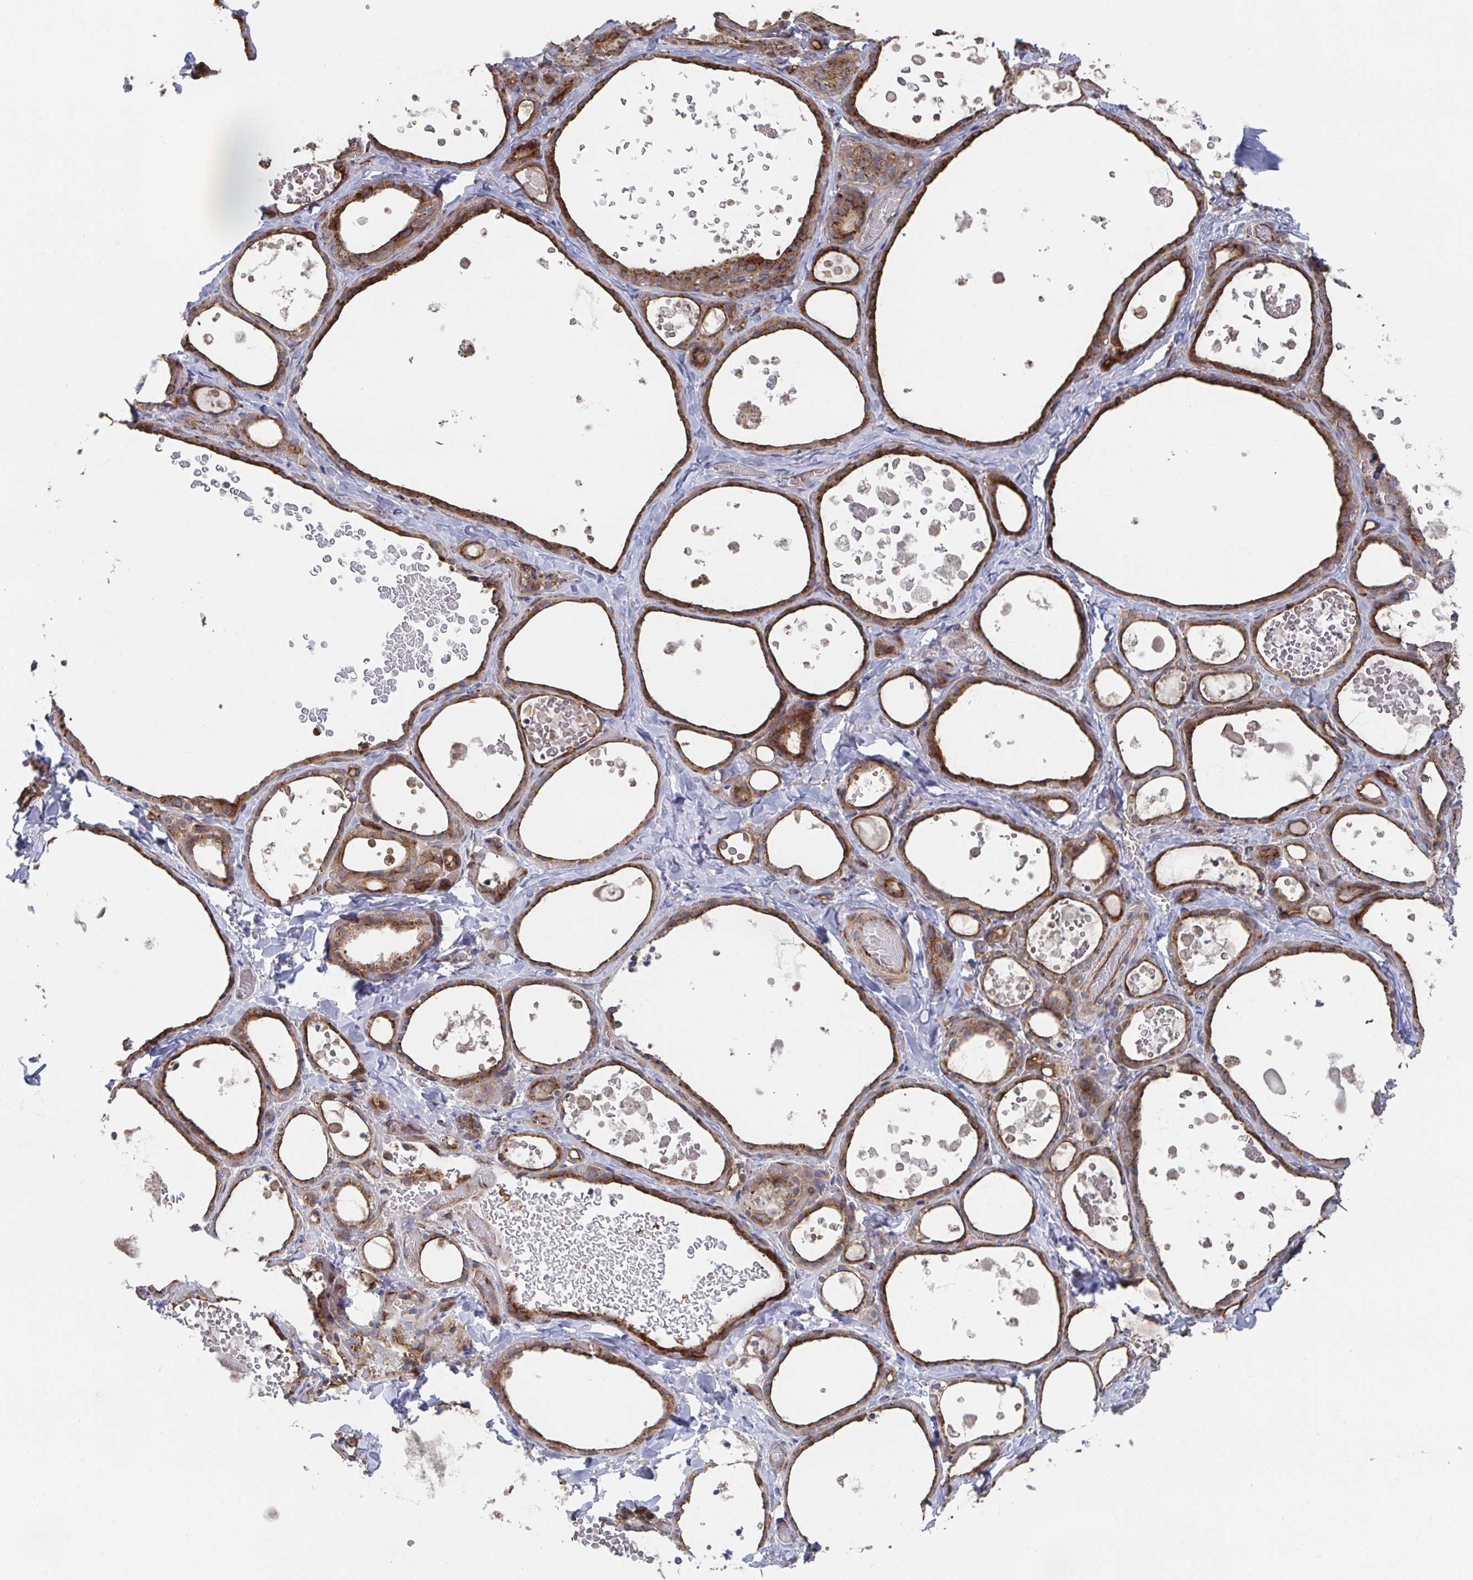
{"staining": {"intensity": "strong", "quantity": ">75%", "location": "cytoplasmic/membranous"}, "tissue": "thyroid gland", "cell_type": "Glandular cells", "image_type": "normal", "snomed": [{"axis": "morphology", "description": "Normal tissue, NOS"}, {"axis": "topography", "description": "Thyroid gland"}], "caption": "Strong cytoplasmic/membranous positivity for a protein is appreciated in about >75% of glandular cells of normal thyroid gland using immunohistochemistry (IHC).", "gene": "FJX1", "patient": {"sex": "female", "age": 56}}